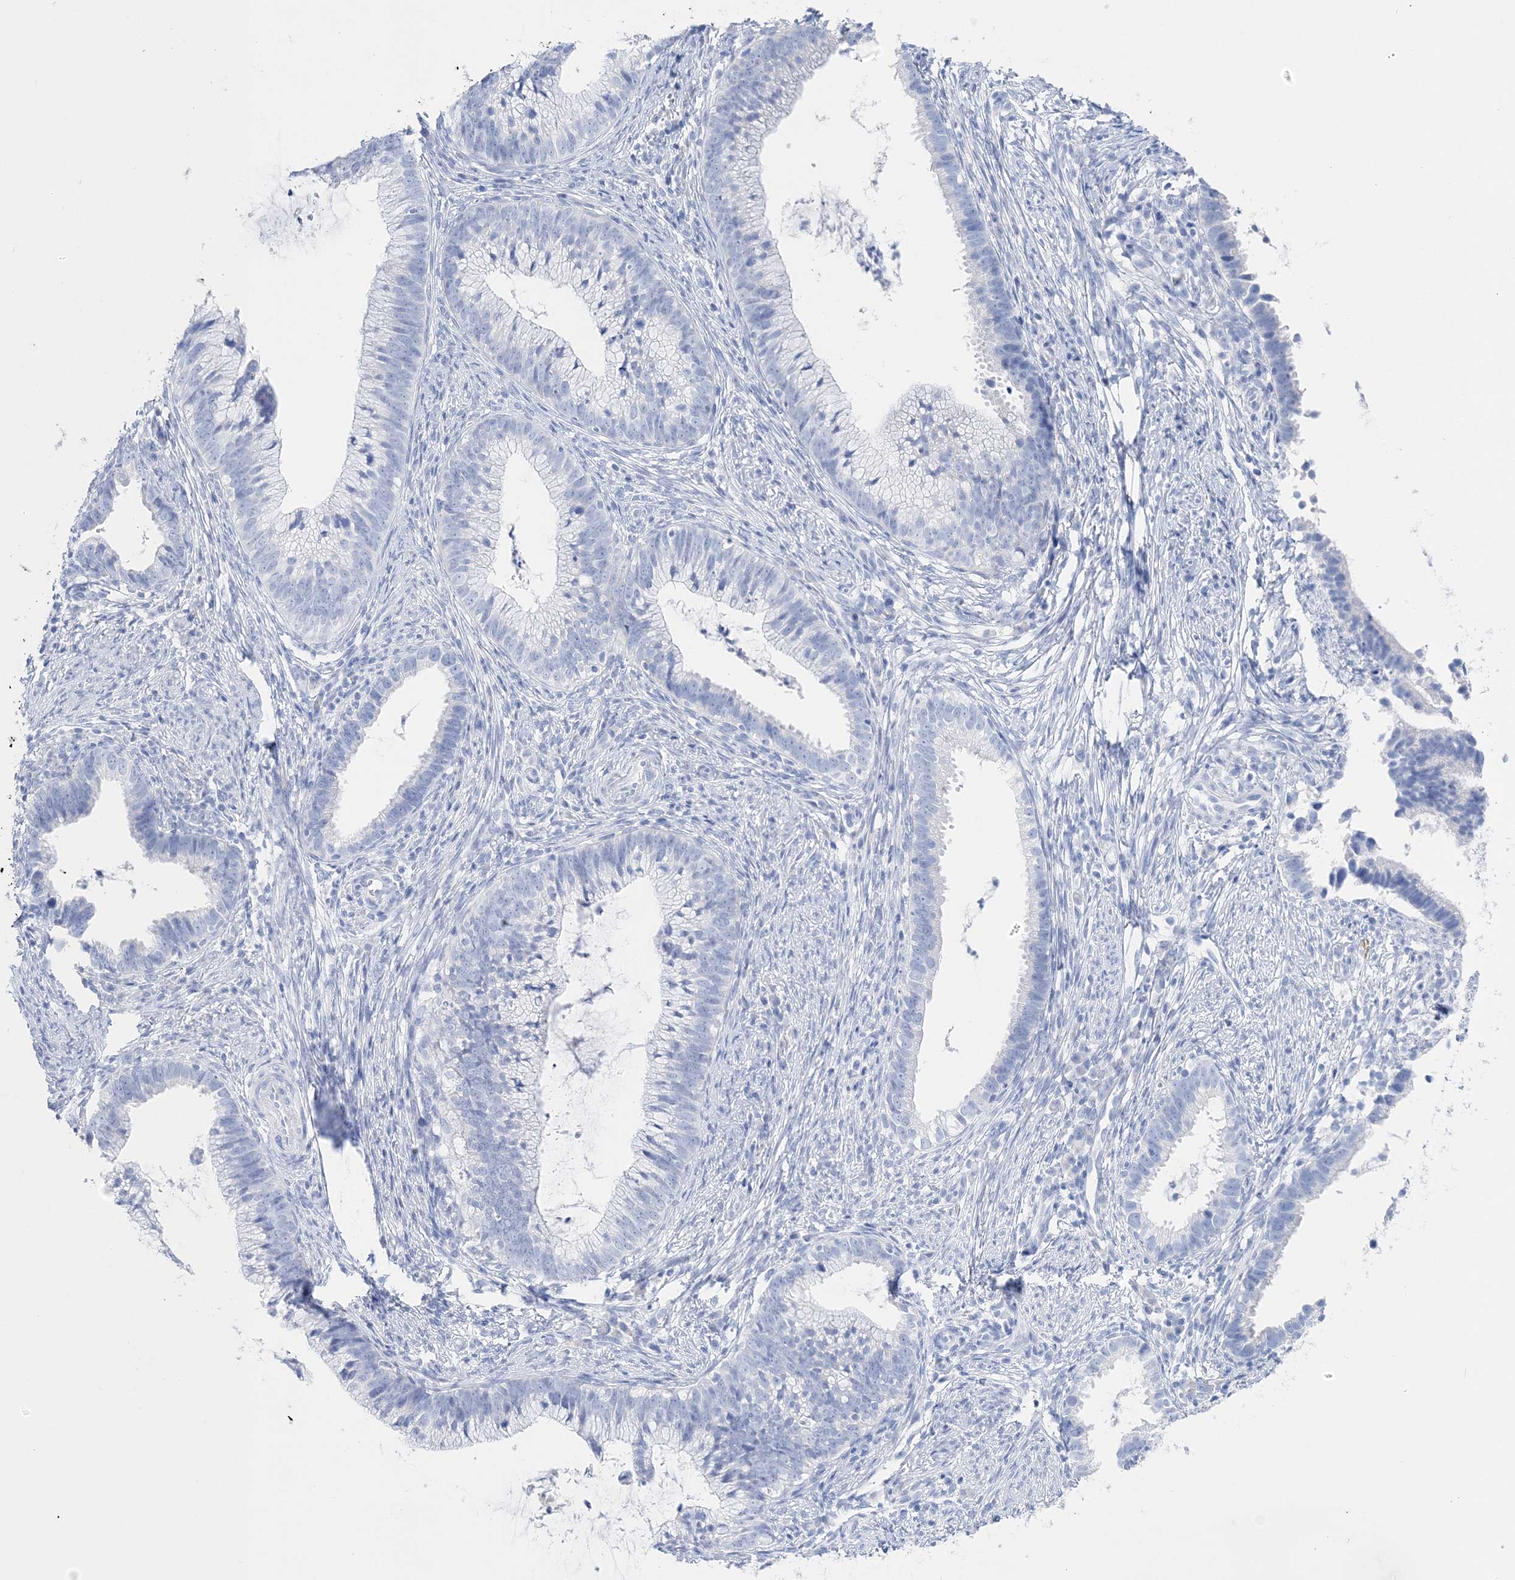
{"staining": {"intensity": "negative", "quantity": "none", "location": "none"}, "tissue": "cervical cancer", "cell_type": "Tumor cells", "image_type": "cancer", "snomed": [{"axis": "morphology", "description": "Adenocarcinoma, NOS"}, {"axis": "topography", "description": "Cervix"}], "caption": "There is no significant staining in tumor cells of cervical adenocarcinoma.", "gene": "TSPYL6", "patient": {"sex": "female", "age": 36}}